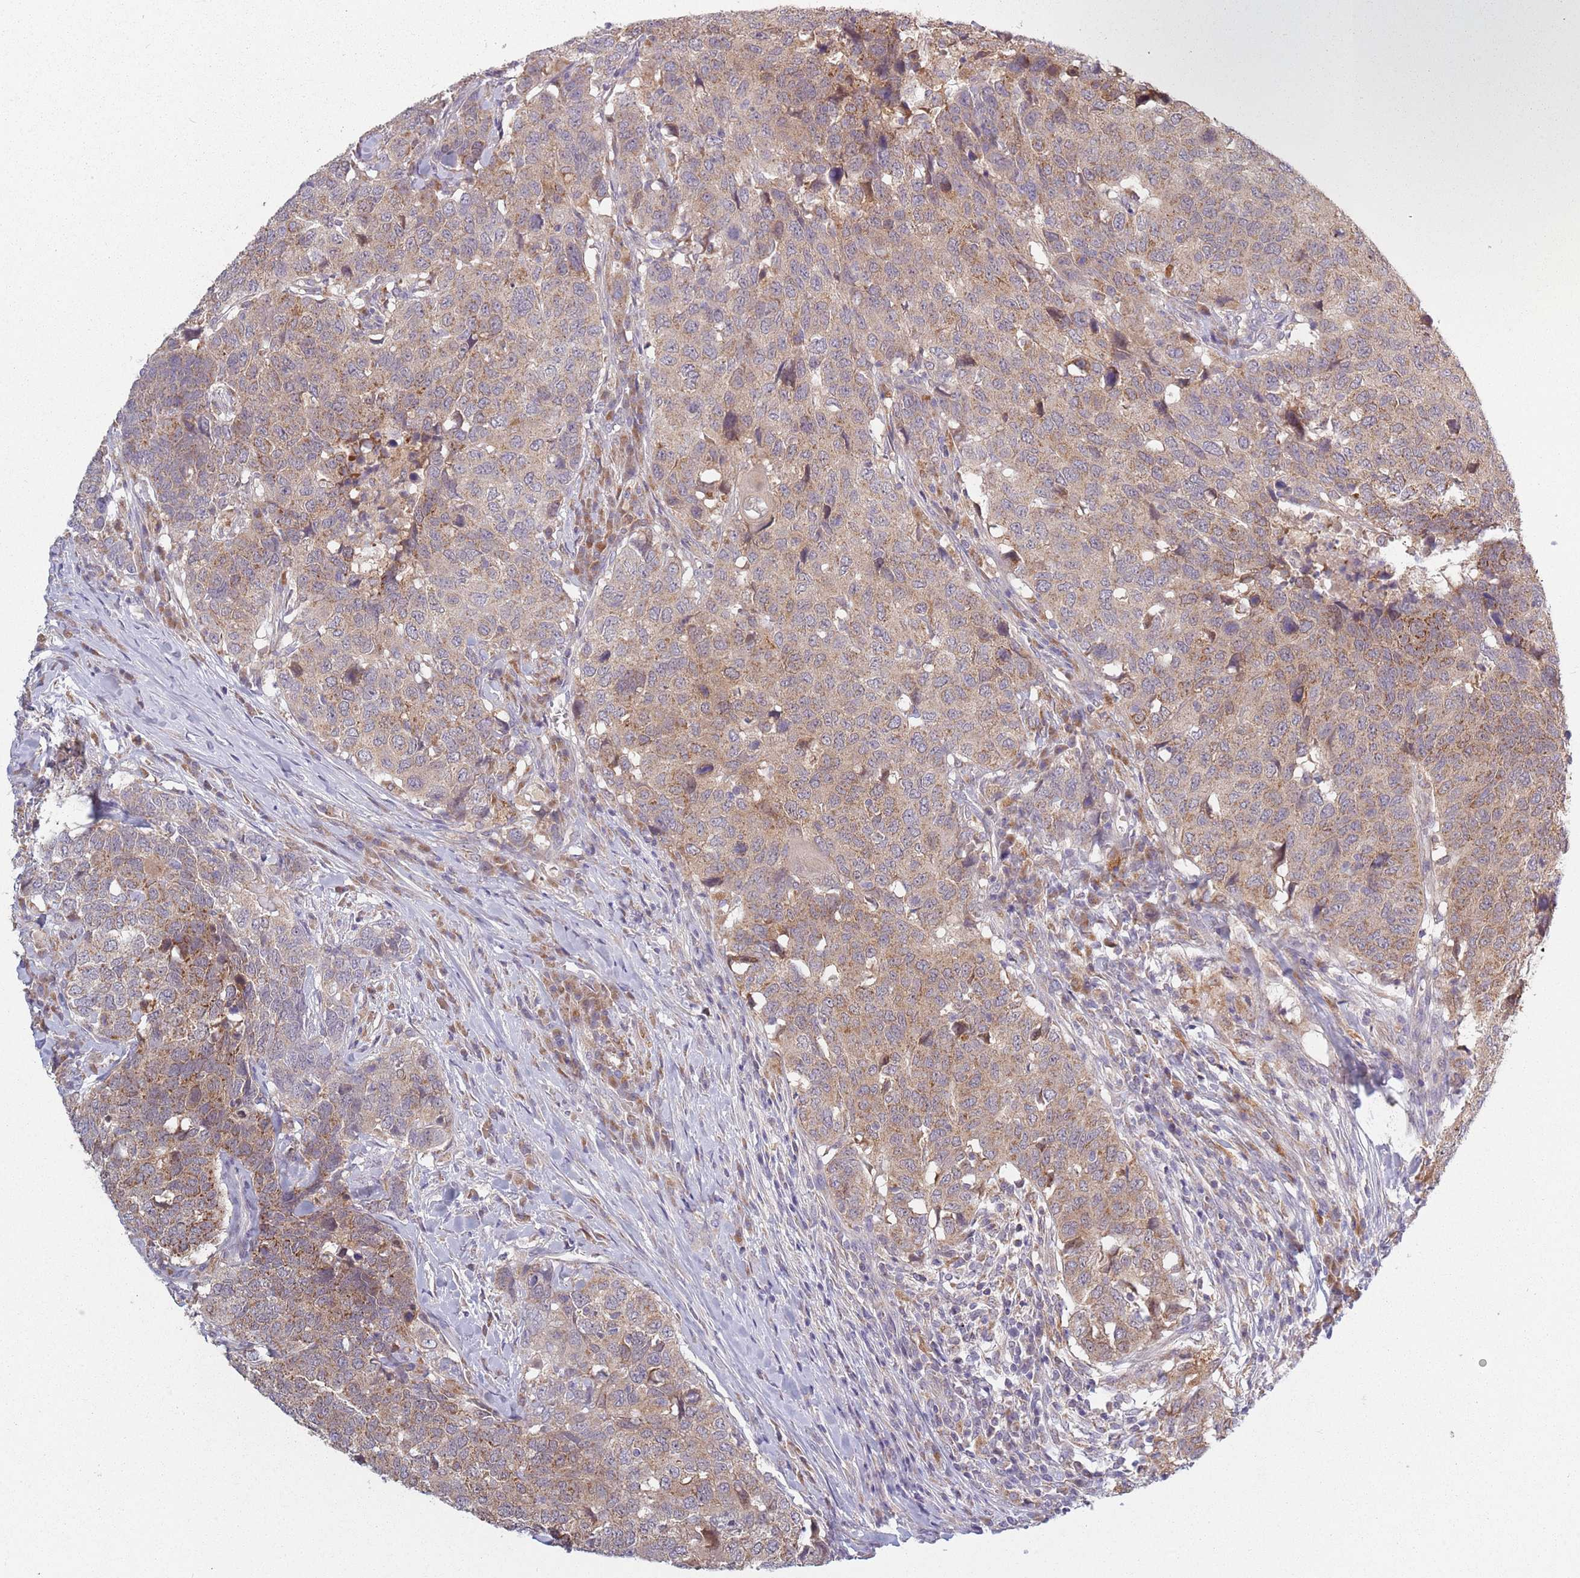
{"staining": {"intensity": "moderate", "quantity": "25%-75%", "location": "cytoplasmic/membranous"}, "tissue": "head and neck cancer", "cell_type": "Tumor cells", "image_type": "cancer", "snomed": [{"axis": "morphology", "description": "Normal tissue, NOS"}, {"axis": "morphology", "description": "Squamous cell carcinoma, NOS"}, {"axis": "topography", "description": "Skeletal muscle"}, {"axis": "topography", "description": "Vascular tissue"}, {"axis": "topography", "description": "Peripheral nerve tissue"}, {"axis": "topography", "description": "Head-Neck"}], "caption": "Squamous cell carcinoma (head and neck) was stained to show a protein in brown. There is medium levels of moderate cytoplasmic/membranous staining in about 25%-75% of tumor cells.", "gene": "COQ5", "patient": {"sex": "male", "age": 66}}